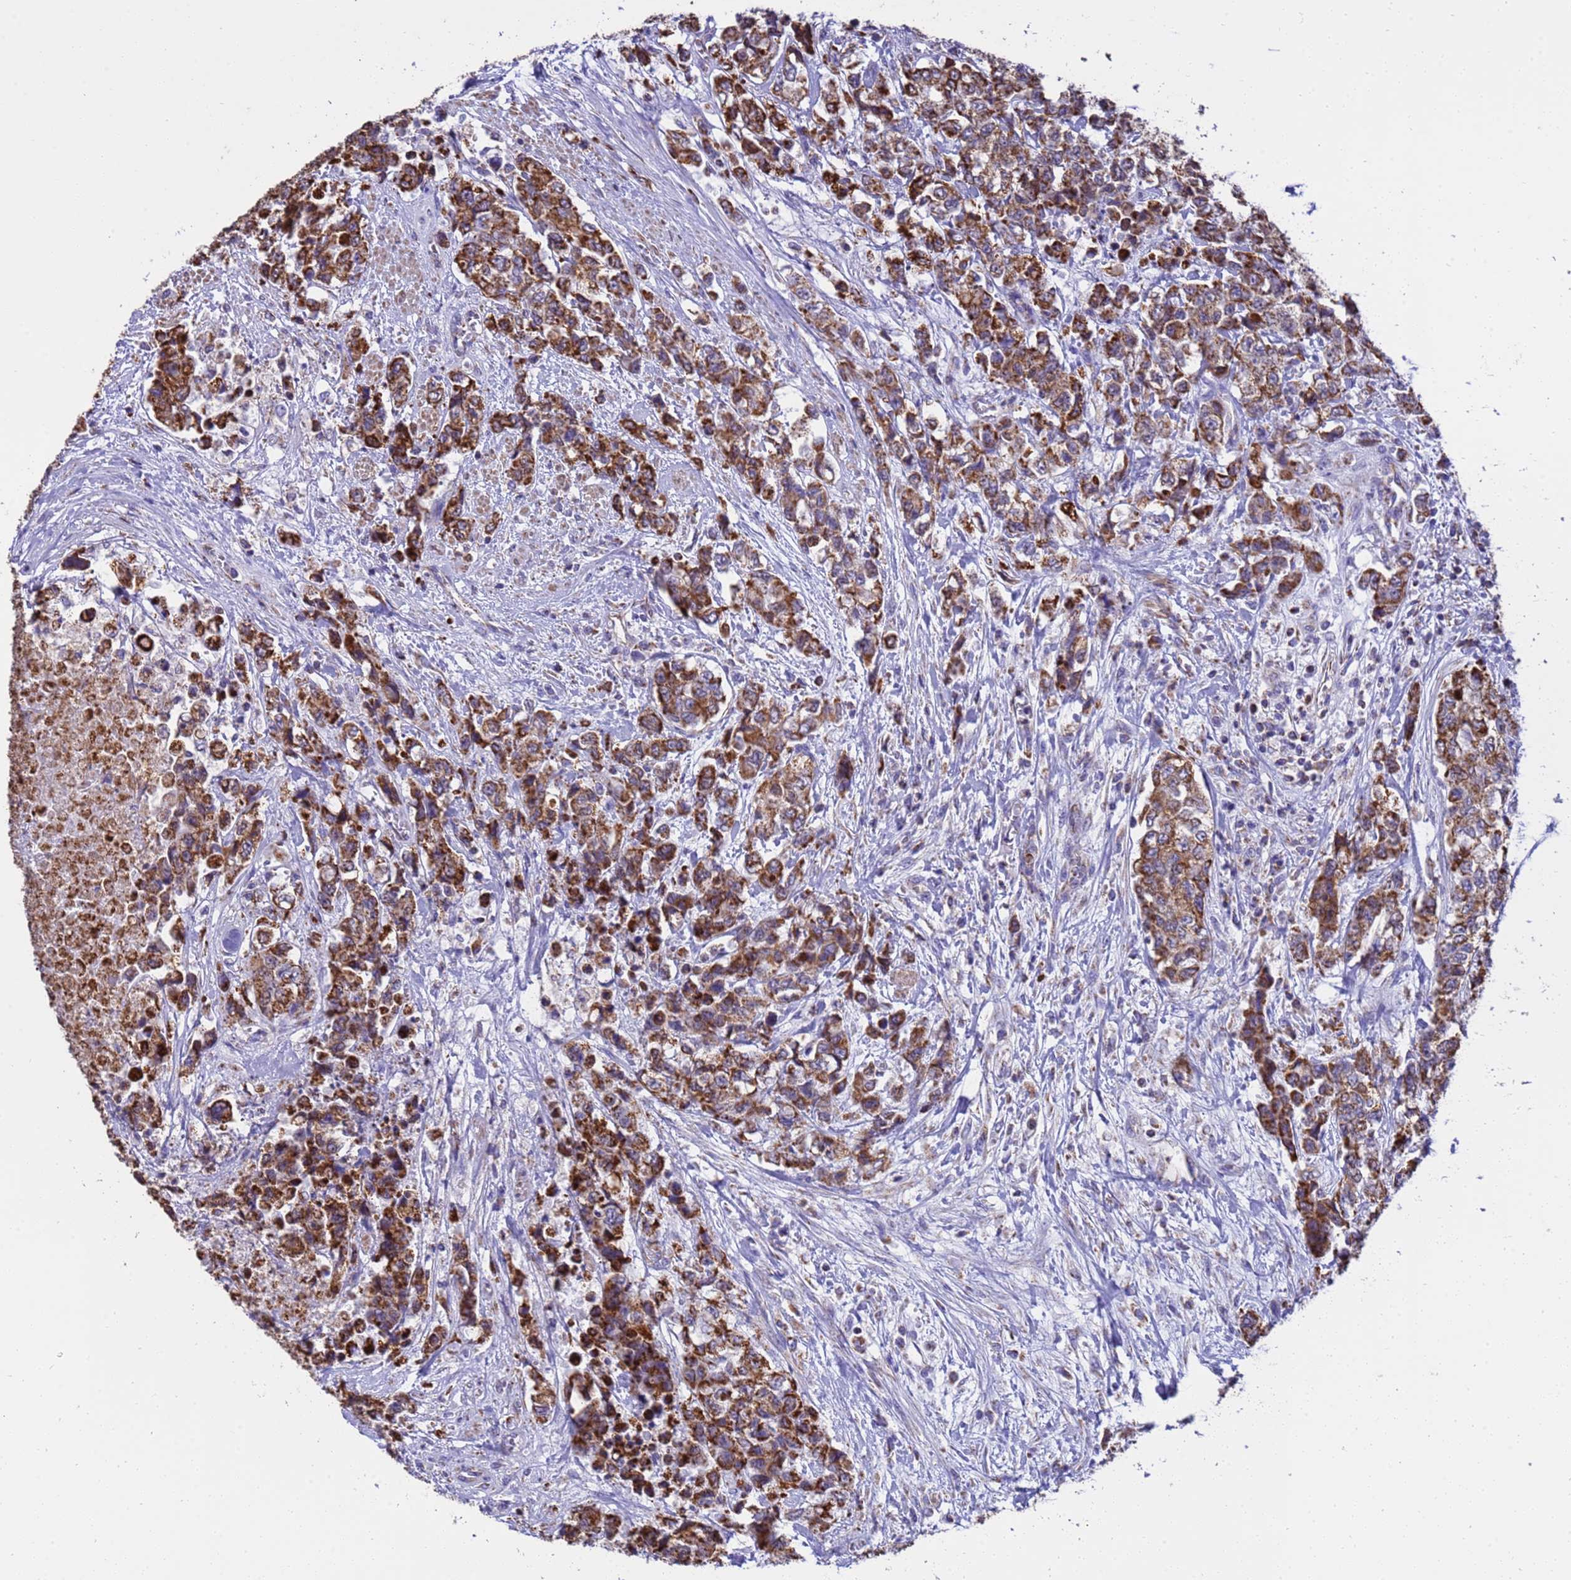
{"staining": {"intensity": "strong", "quantity": ">75%", "location": "cytoplasmic/membranous"}, "tissue": "urothelial cancer", "cell_type": "Tumor cells", "image_type": "cancer", "snomed": [{"axis": "morphology", "description": "Urothelial carcinoma, High grade"}, {"axis": "topography", "description": "Urinary bladder"}], "caption": "This is an image of immunohistochemistry staining of high-grade urothelial carcinoma, which shows strong expression in the cytoplasmic/membranous of tumor cells.", "gene": "RNF165", "patient": {"sex": "female", "age": 78}}